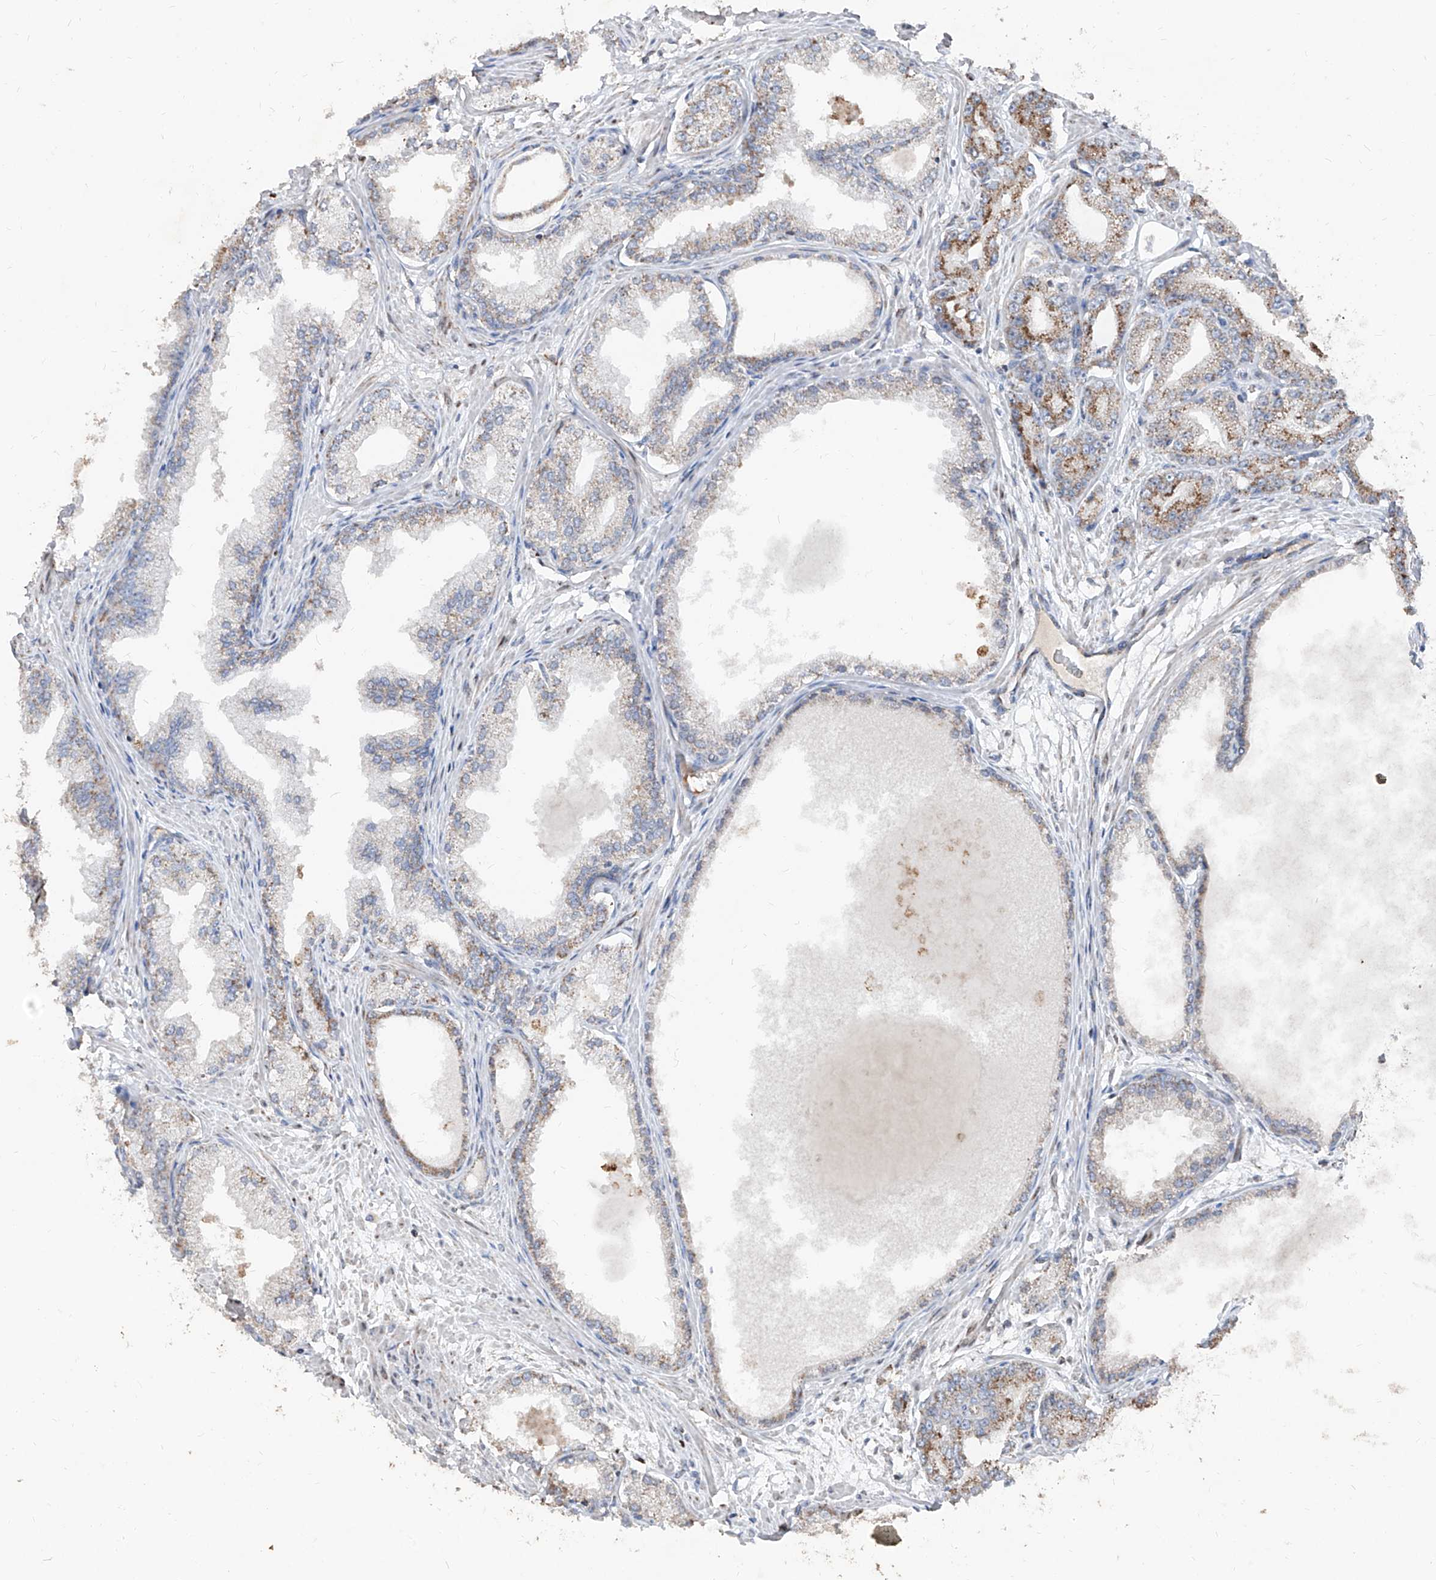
{"staining": {"intensity": "moderate", "quantity": ">75%", "location": "cytoplasmic/membranous"}, "tissue": "prostate cancer", "cell_type": "Tumor cells", "image_type": "cancer", "snomed": [{"axis": "morphology", "description": "Adenocarcinoma, Low grade"}, {"axis": "topography", "description": "Prostate"}], "caption": "Prostate cancer (adenocarcinoma (low-grade)) stained with a protein marker demonstrates moderate staining in tumor cells.", "gene": "NDUFB3", "patient": {"sex": "male", "age": 63}}